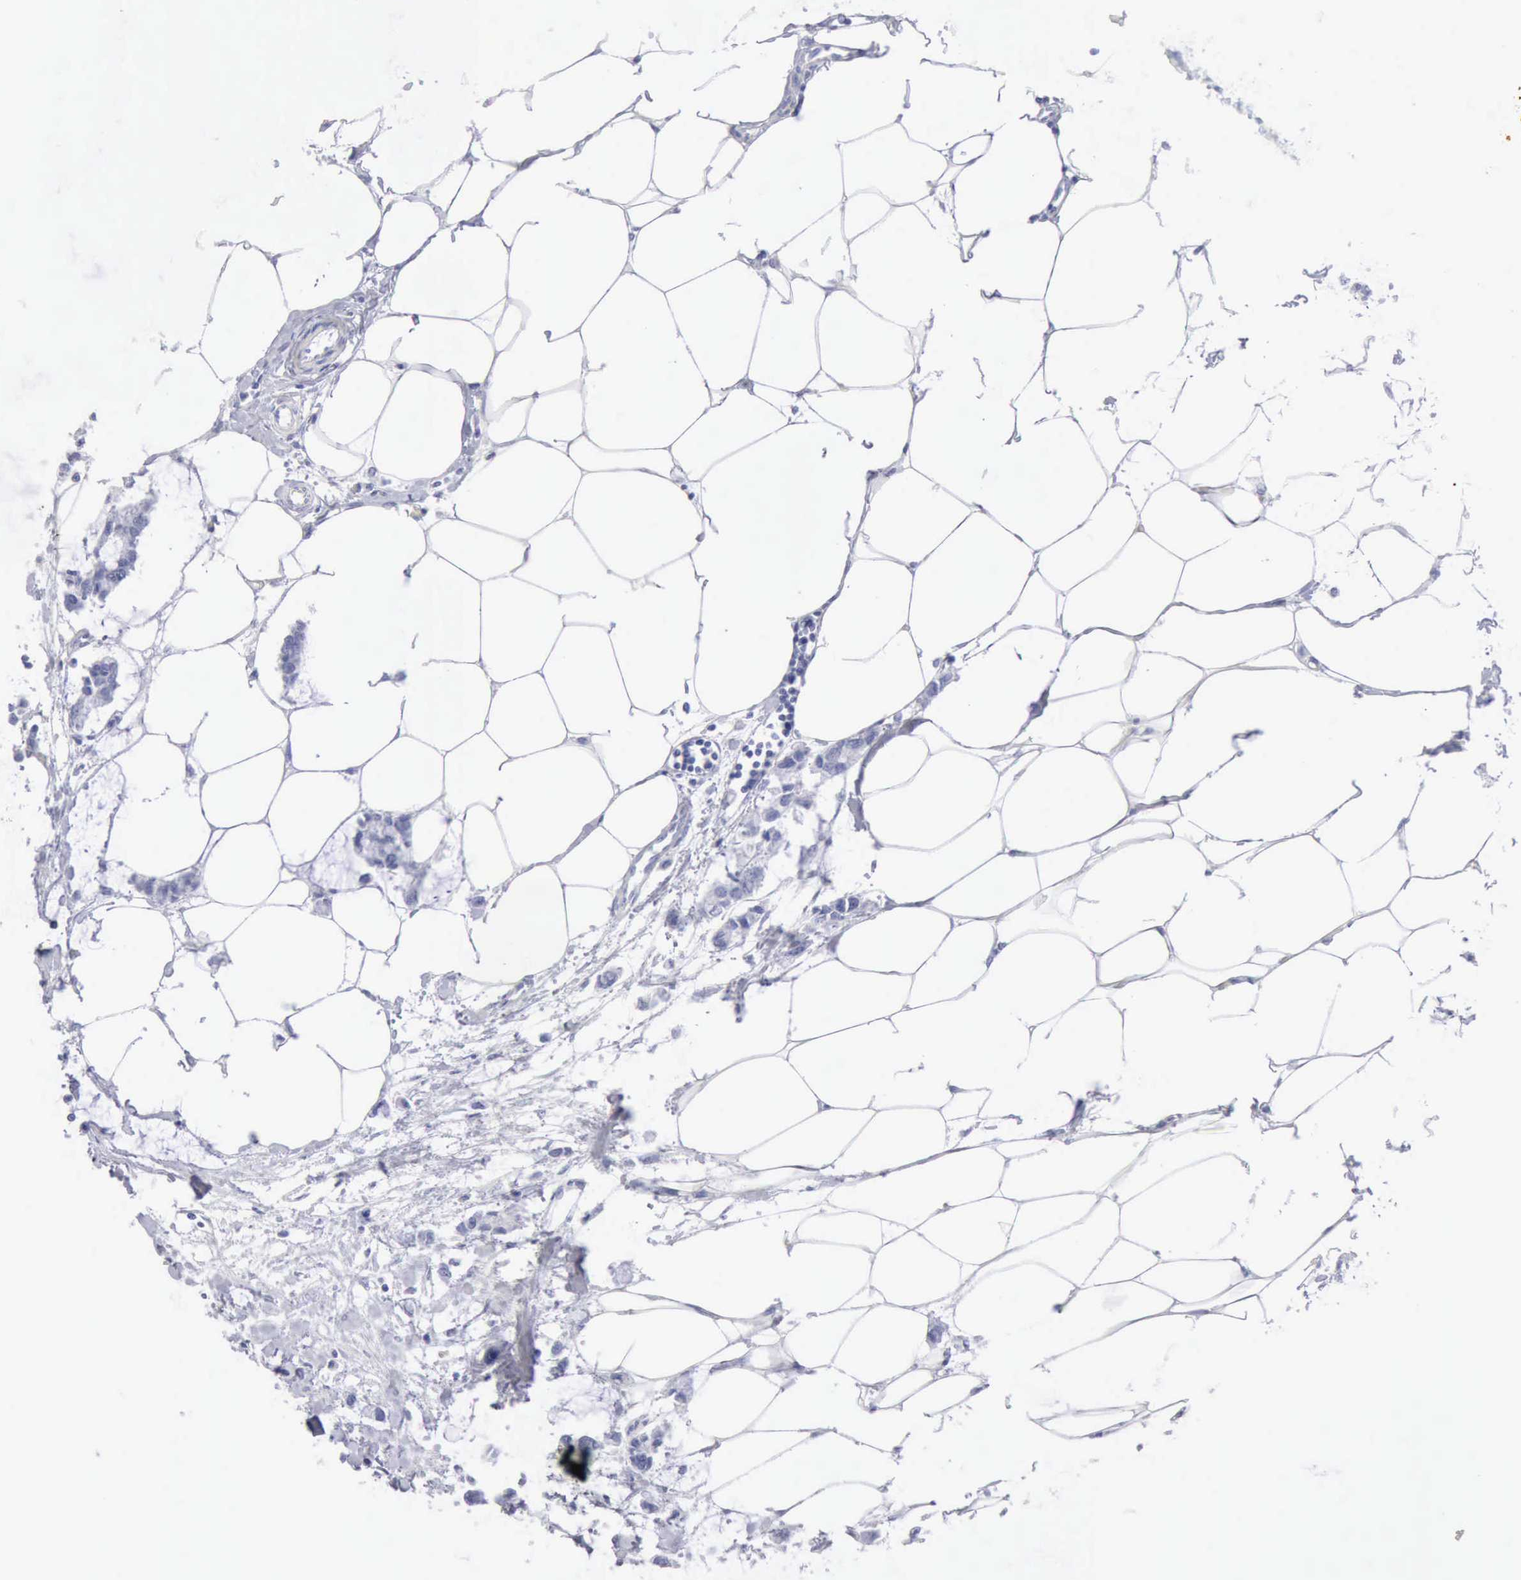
{"staining": {"intensity": "negative", "quantity": "none", "location": "none"}, "tissue": "colorectal cancer", "cell_type": "Tumor cells", "image_type": "cancer", "snomed": [{"axis": "morphology", "description": "Normal tissue, NOS"}, {"axis": "morphology", "description": "Adenocarcinoma, NOS"}, {"axis": "topography", "description": "Colon"}, {"axis": "topography", "description": "Peripheral nerve tissue"}], "caption": "Histopathology image shows no significant protein expression in tumor cells of colorectal cancer.", "gene": "KRT5", "patient": {"sex": "male", "age": 14}}